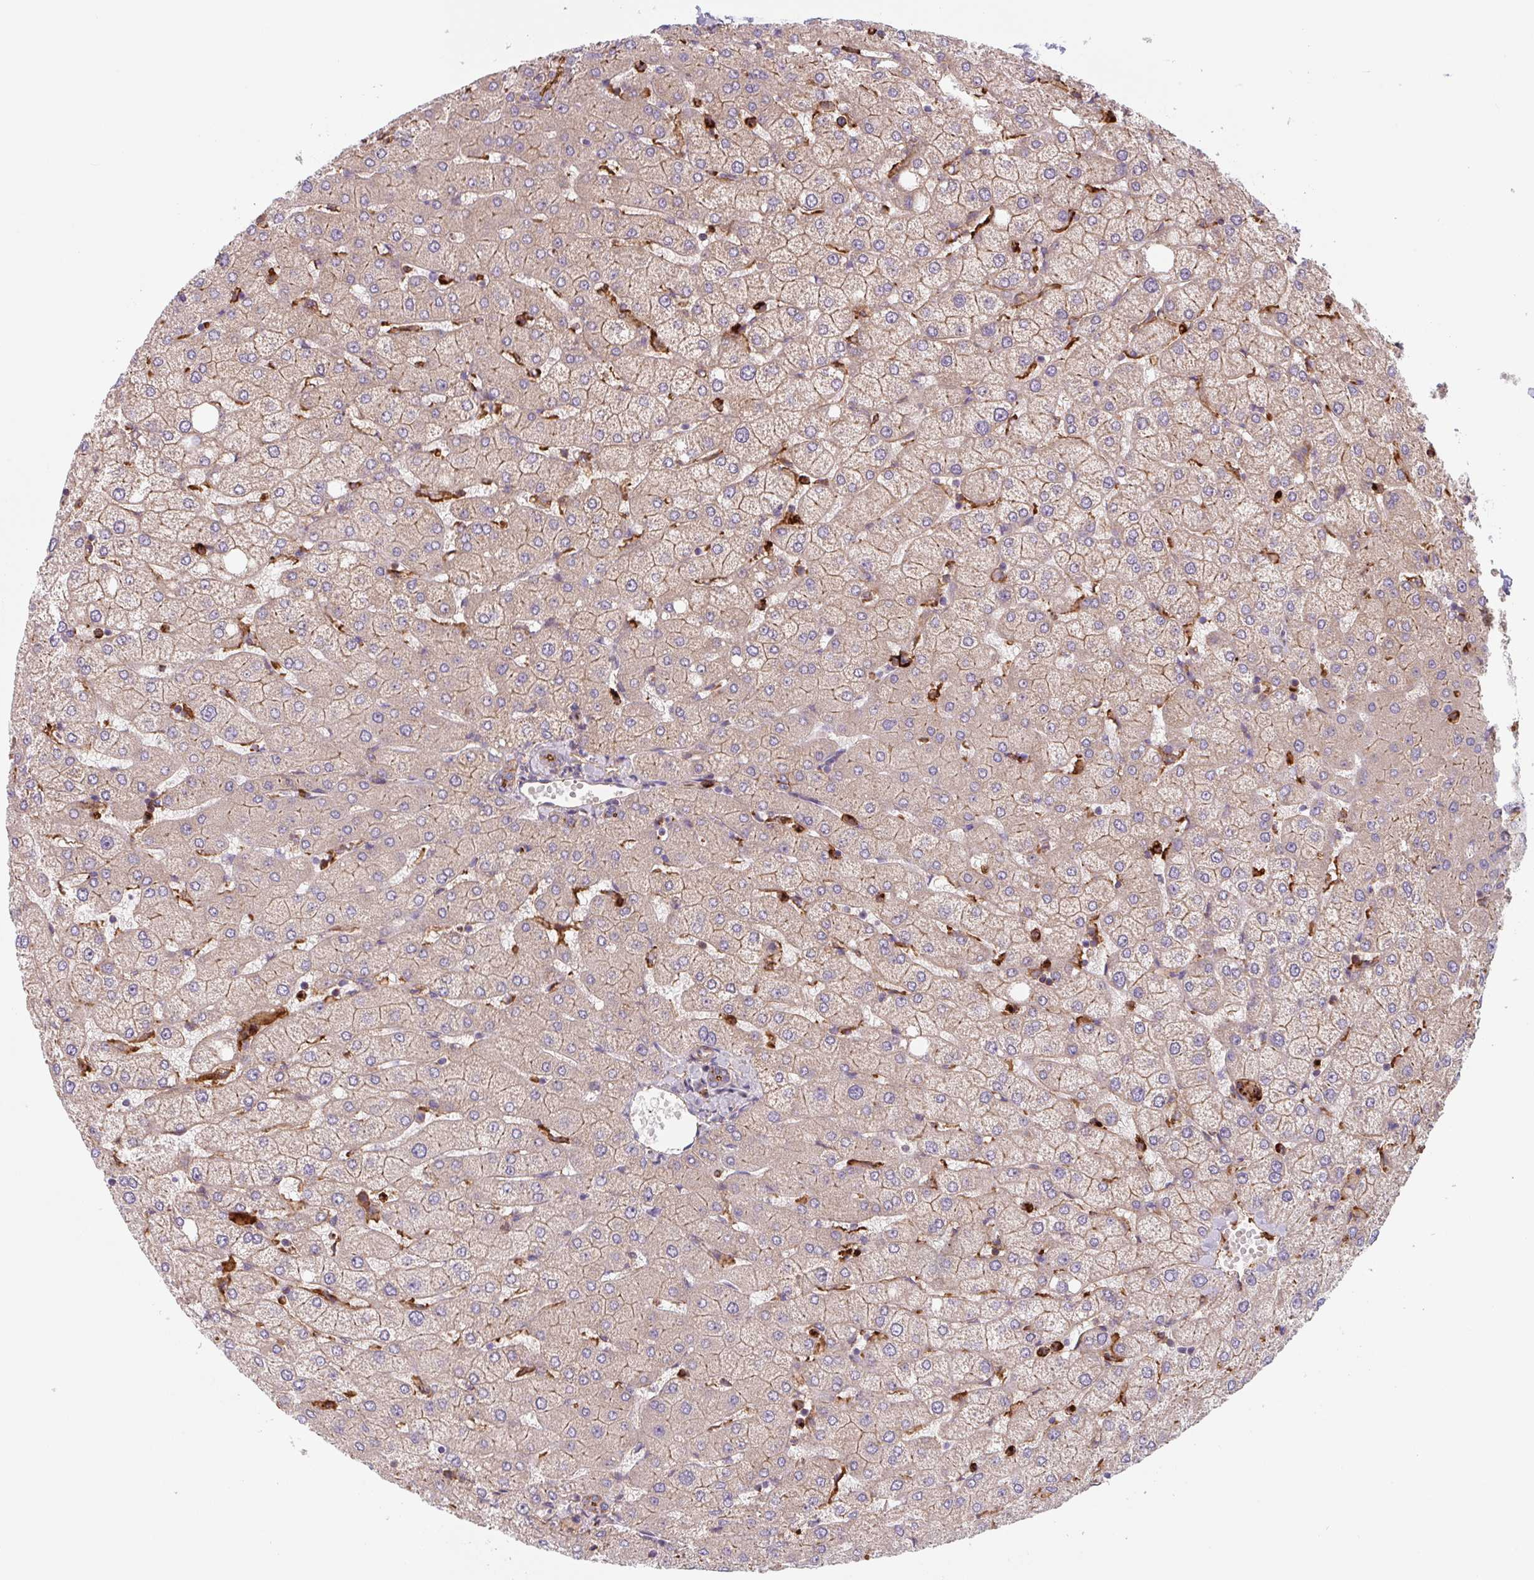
{"staining": {"intensity": "negative", "quantity": "none", "location": "none"}, "tissue": "liver", "cell_type": "Cholangiocytes", "image_type": "normal", "snomed": [{"axis": "morphology", "description": "Normal tissue, NOS"}, {"axis": "topography", "description": "Liver"}], "caption": "Protein analysis of benign liver exhibits no significant positivity in cholangiocytes.", "gene": "DHFR2", "patient": {"sex": "female", "age": 54}}